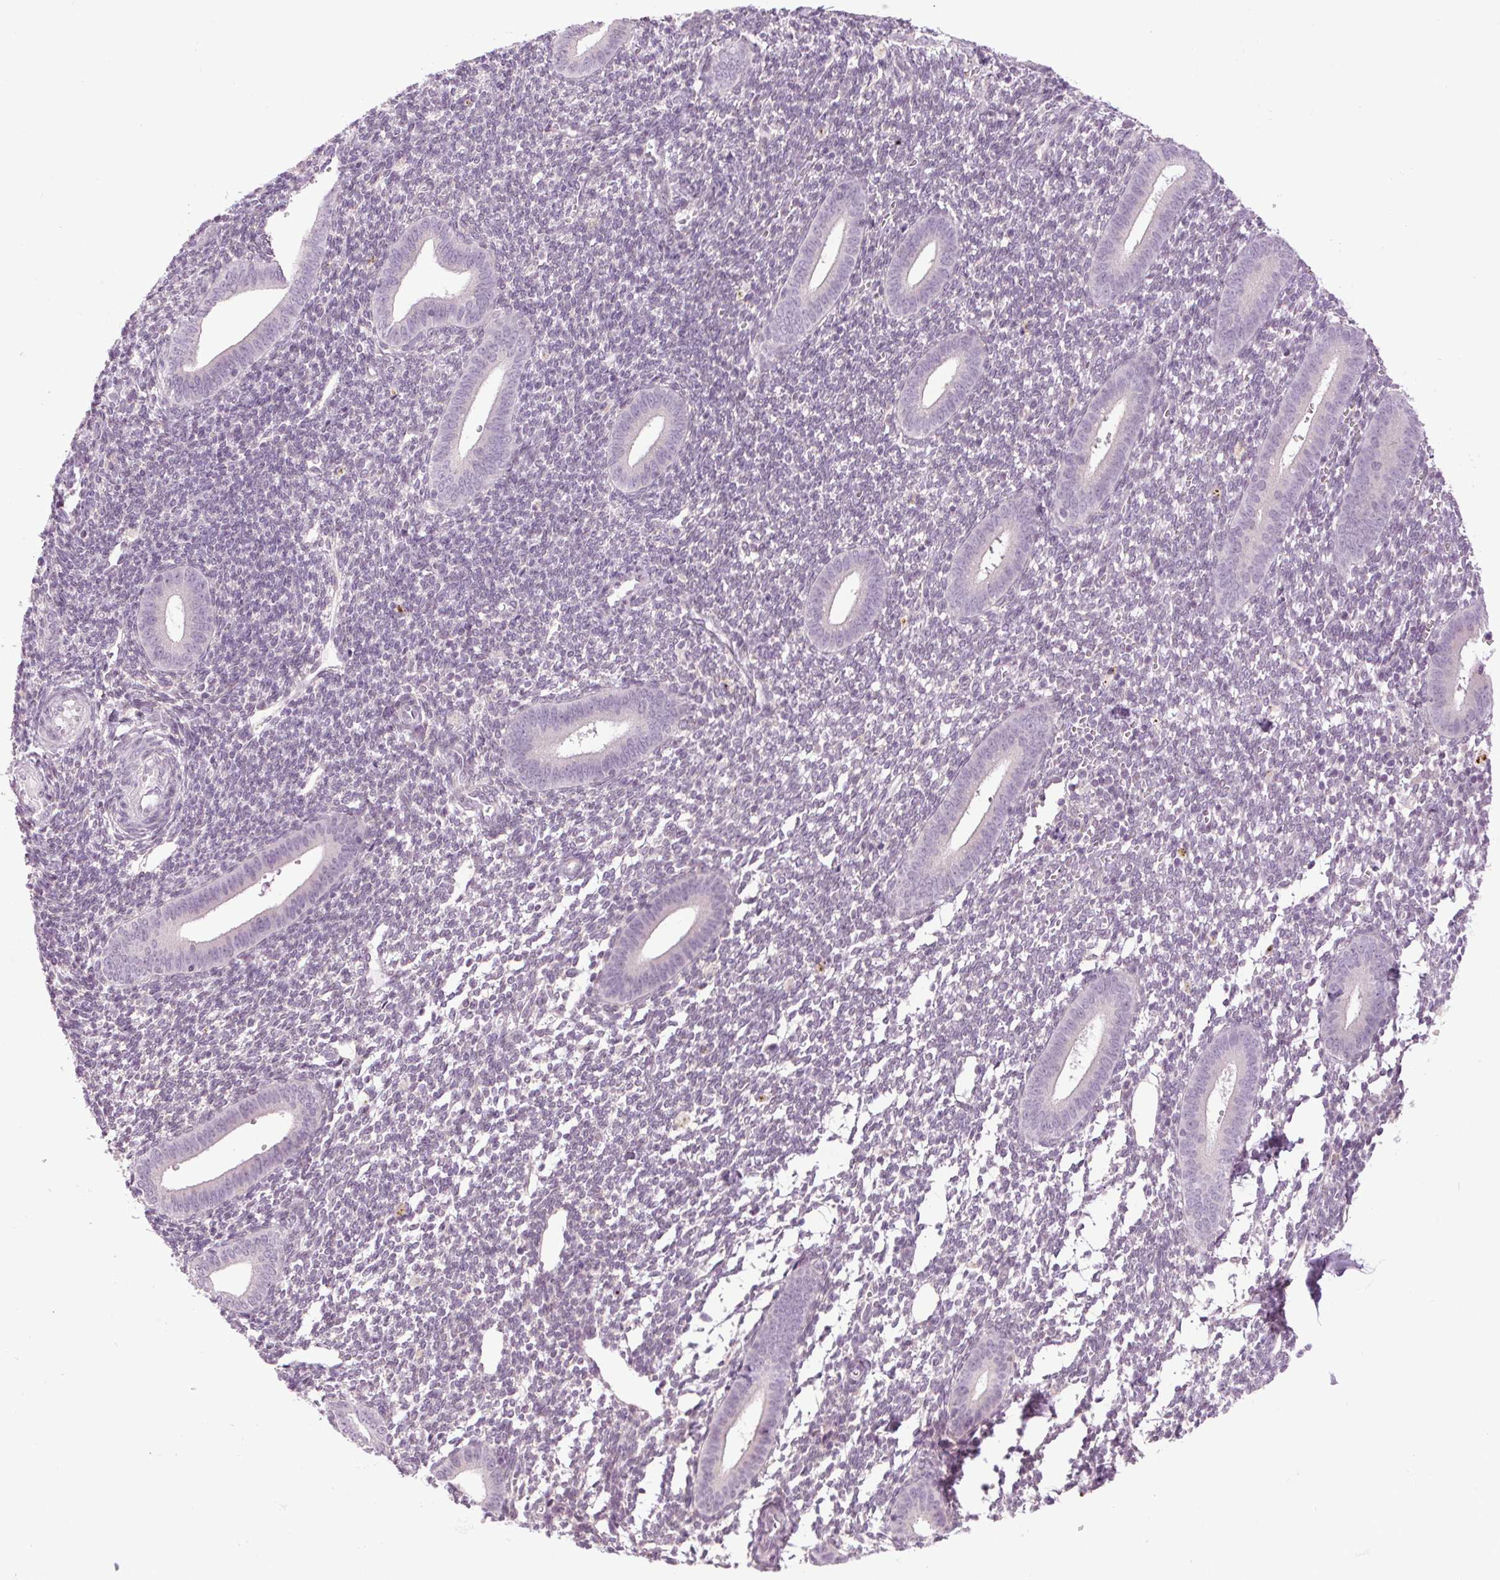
{"staining": {"intensity": "negative", "quantity": "none", "location": "none"}, "tissue": "endometrium", "cell_type": "Cells in endometrial stroma", "image_type": "normal", "snomed": [{"axis": "morphology", "description": "Normal tissue, NOS"}, {"axis": "topography", "description": "Endometrium"}], "caption": "Immunohistochemical staining of normal endometrium shows no significant expression in cells in endometrial stroma.", "gene": "SMIM13", "patient": {"sex": "female", "age": 25}}